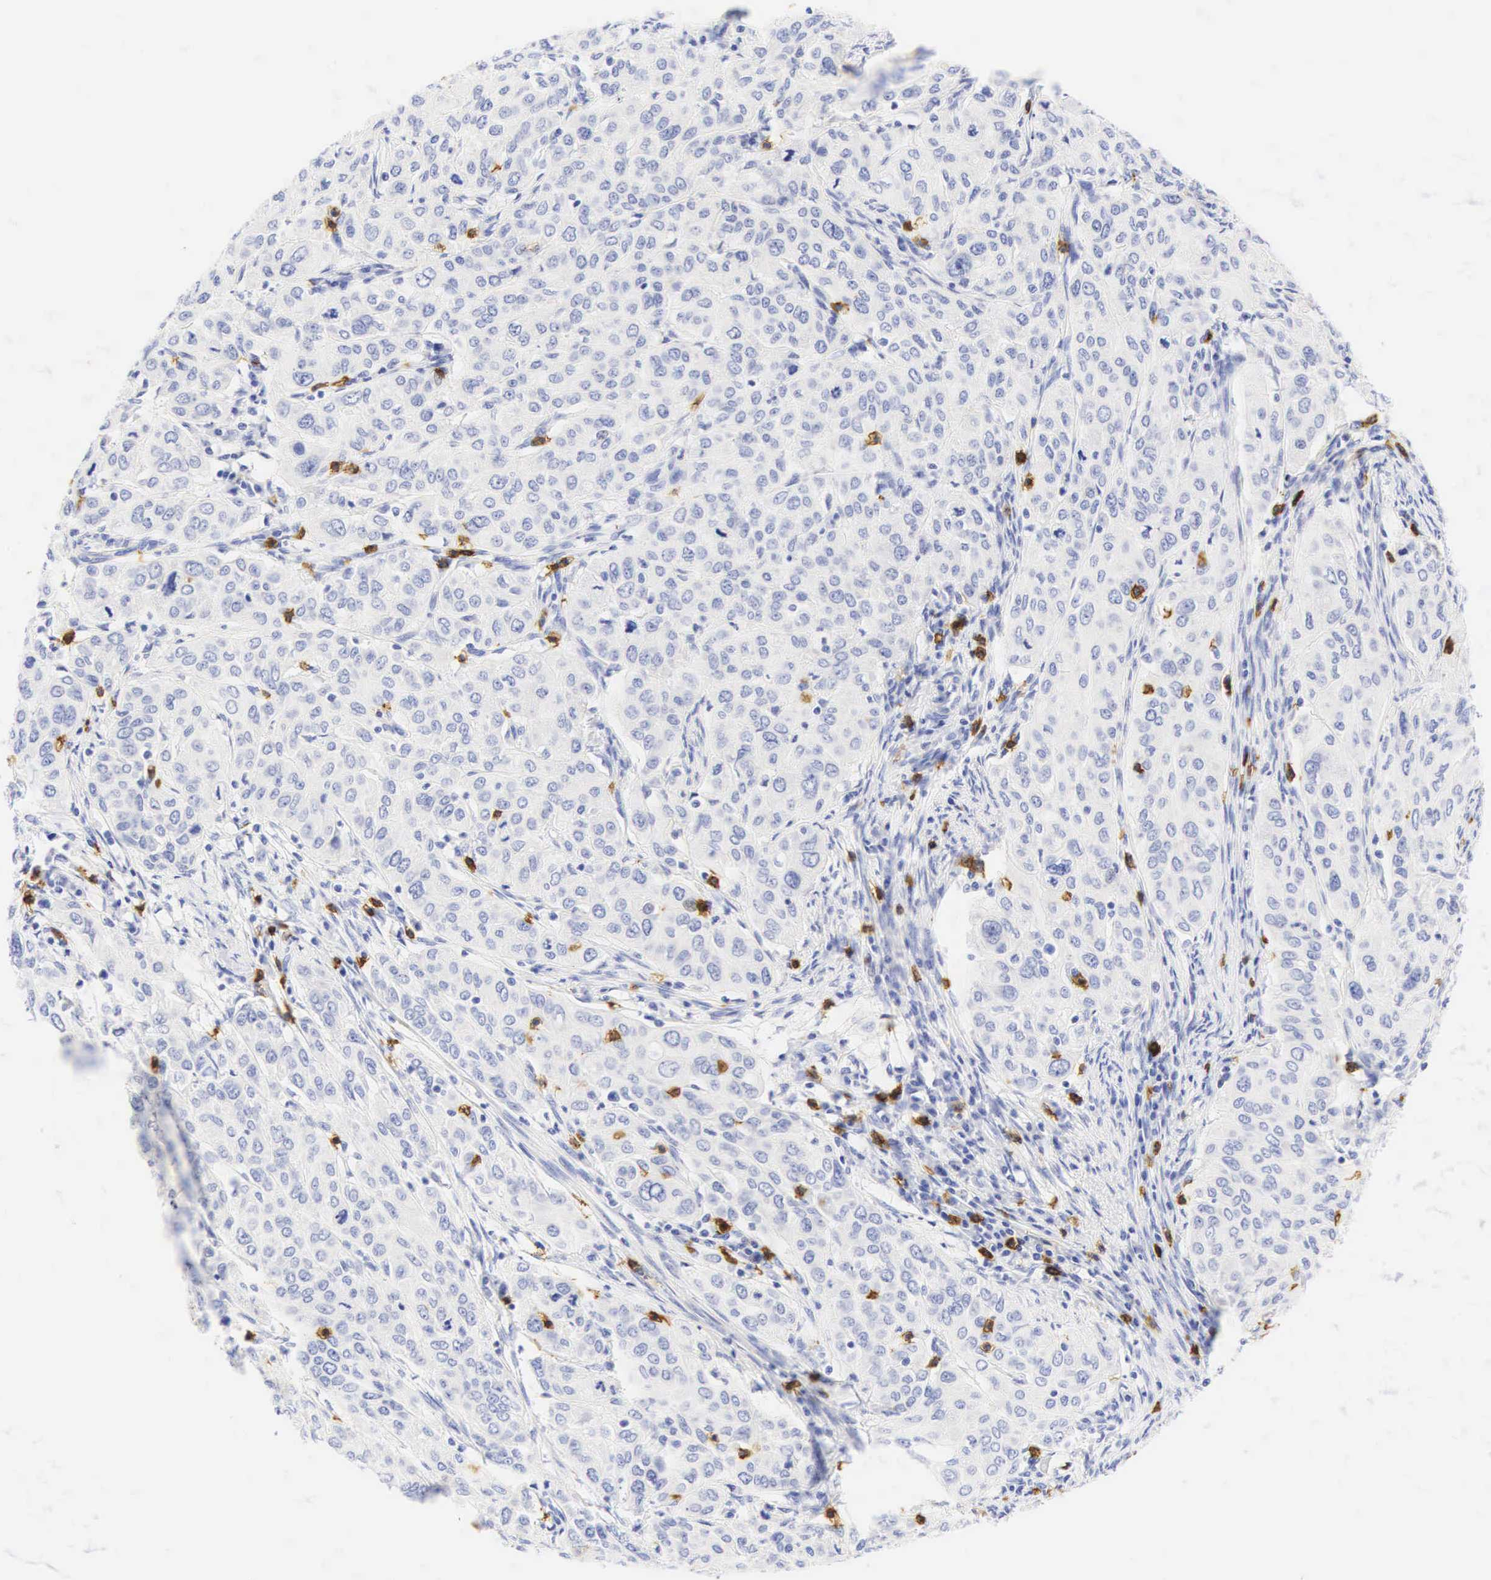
{"staining": {"intensity": "negative", "quantity": "none", "location": "none"}, "tissue": "cervical cancer", "cell_type": "Tumor cells", "image_type": "cancer", "snomed": [{"axis": "morphology", "description": "Squamous cell carcinoma, NOS"}, {"axis": "topography", "description": "Cervix"}], "caption": "This is an immunohistochemistry (IHC) histopathology image of human cervical squamous cell carcinoma. There is no staining in tumor cells.", "gene": "CD8A", "patient": {"sex": "female", "age": 38}}